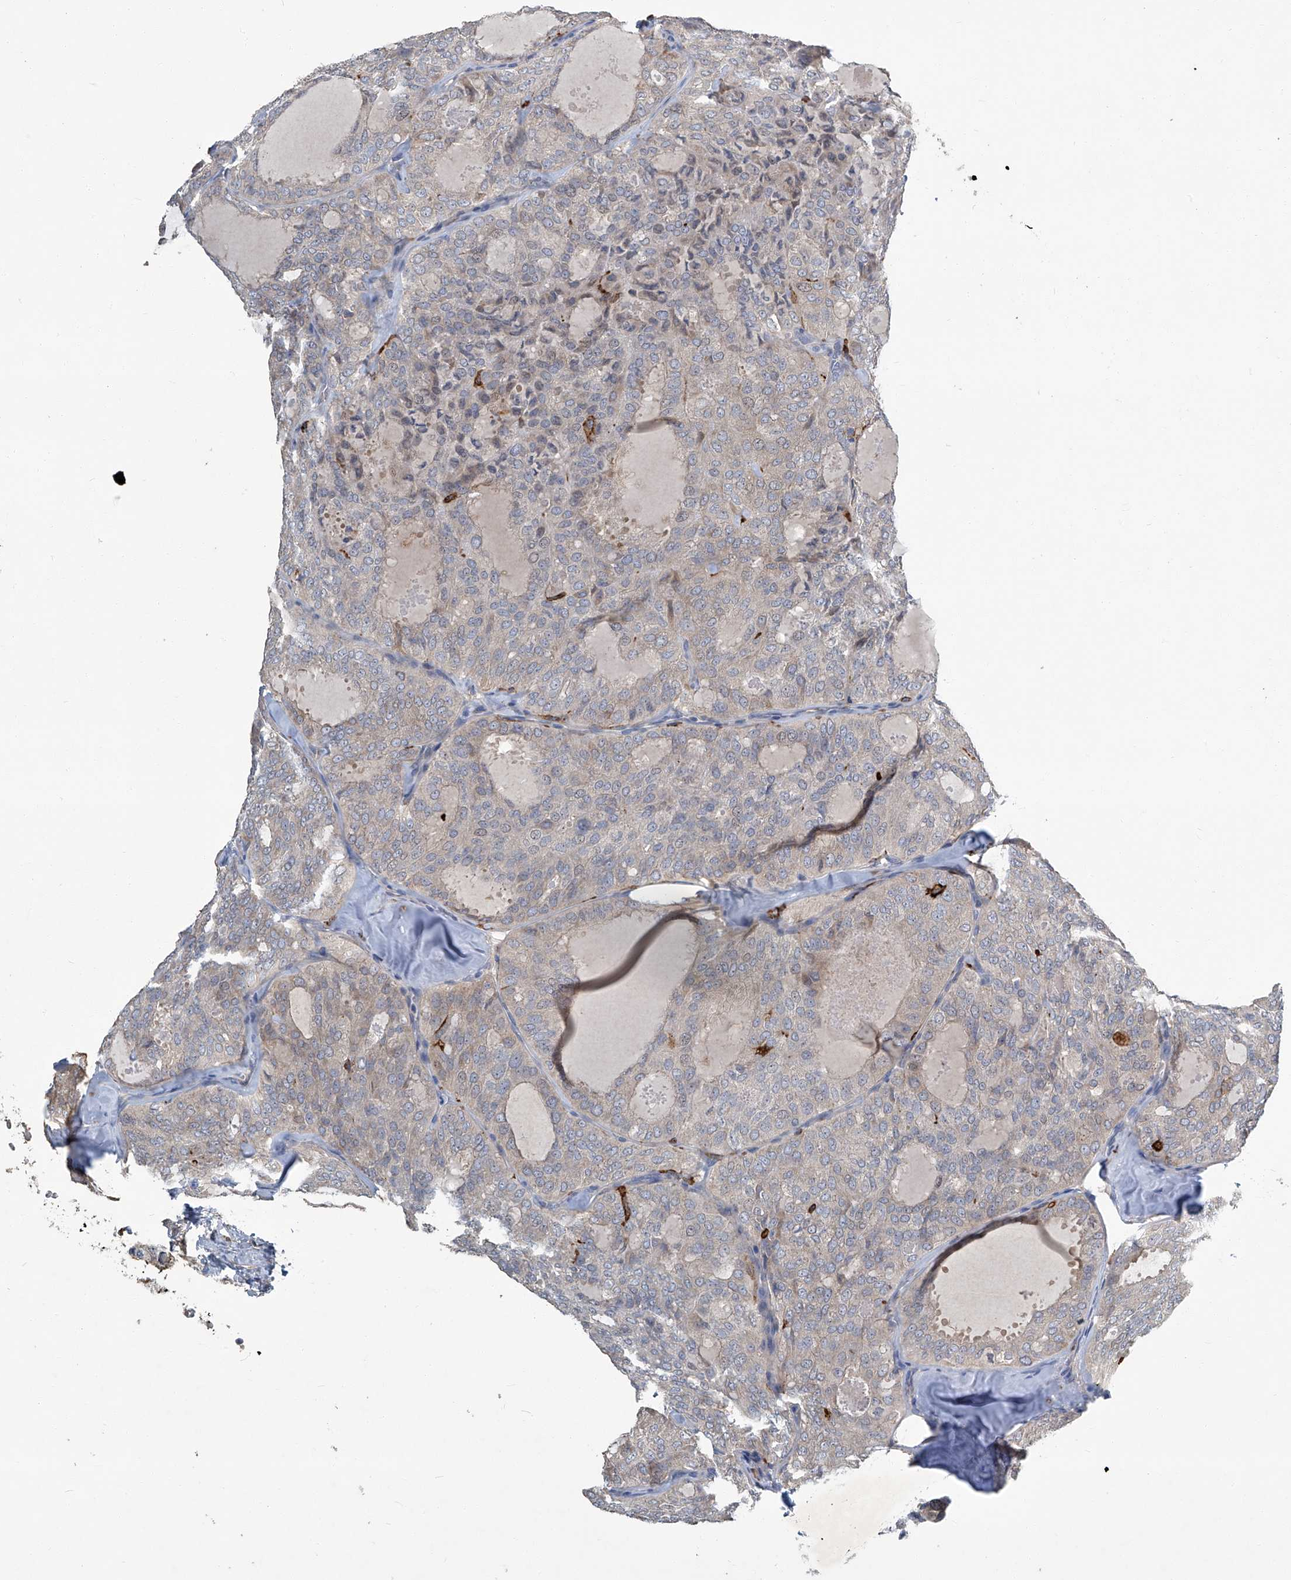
{"staining": {"intensity": "negative", "quantity": "none", "location": "none"}, "tissue": "thyroid cancer", "cell_type": "Tumor cells", "image_type": "cancer", "snomed": [{"axis": "morphology", "description": "Follicular adenoma carcinoma, NOS"}, {"axis": "topography", "description": "Thyroid gland"}], "caption": "The micrograph exhibits no significant expression in tumor cells of thyroid follicular adenoma carcinoma.", "gene": "FAM167A", "patient": {"sex": "male", "age": 75}}